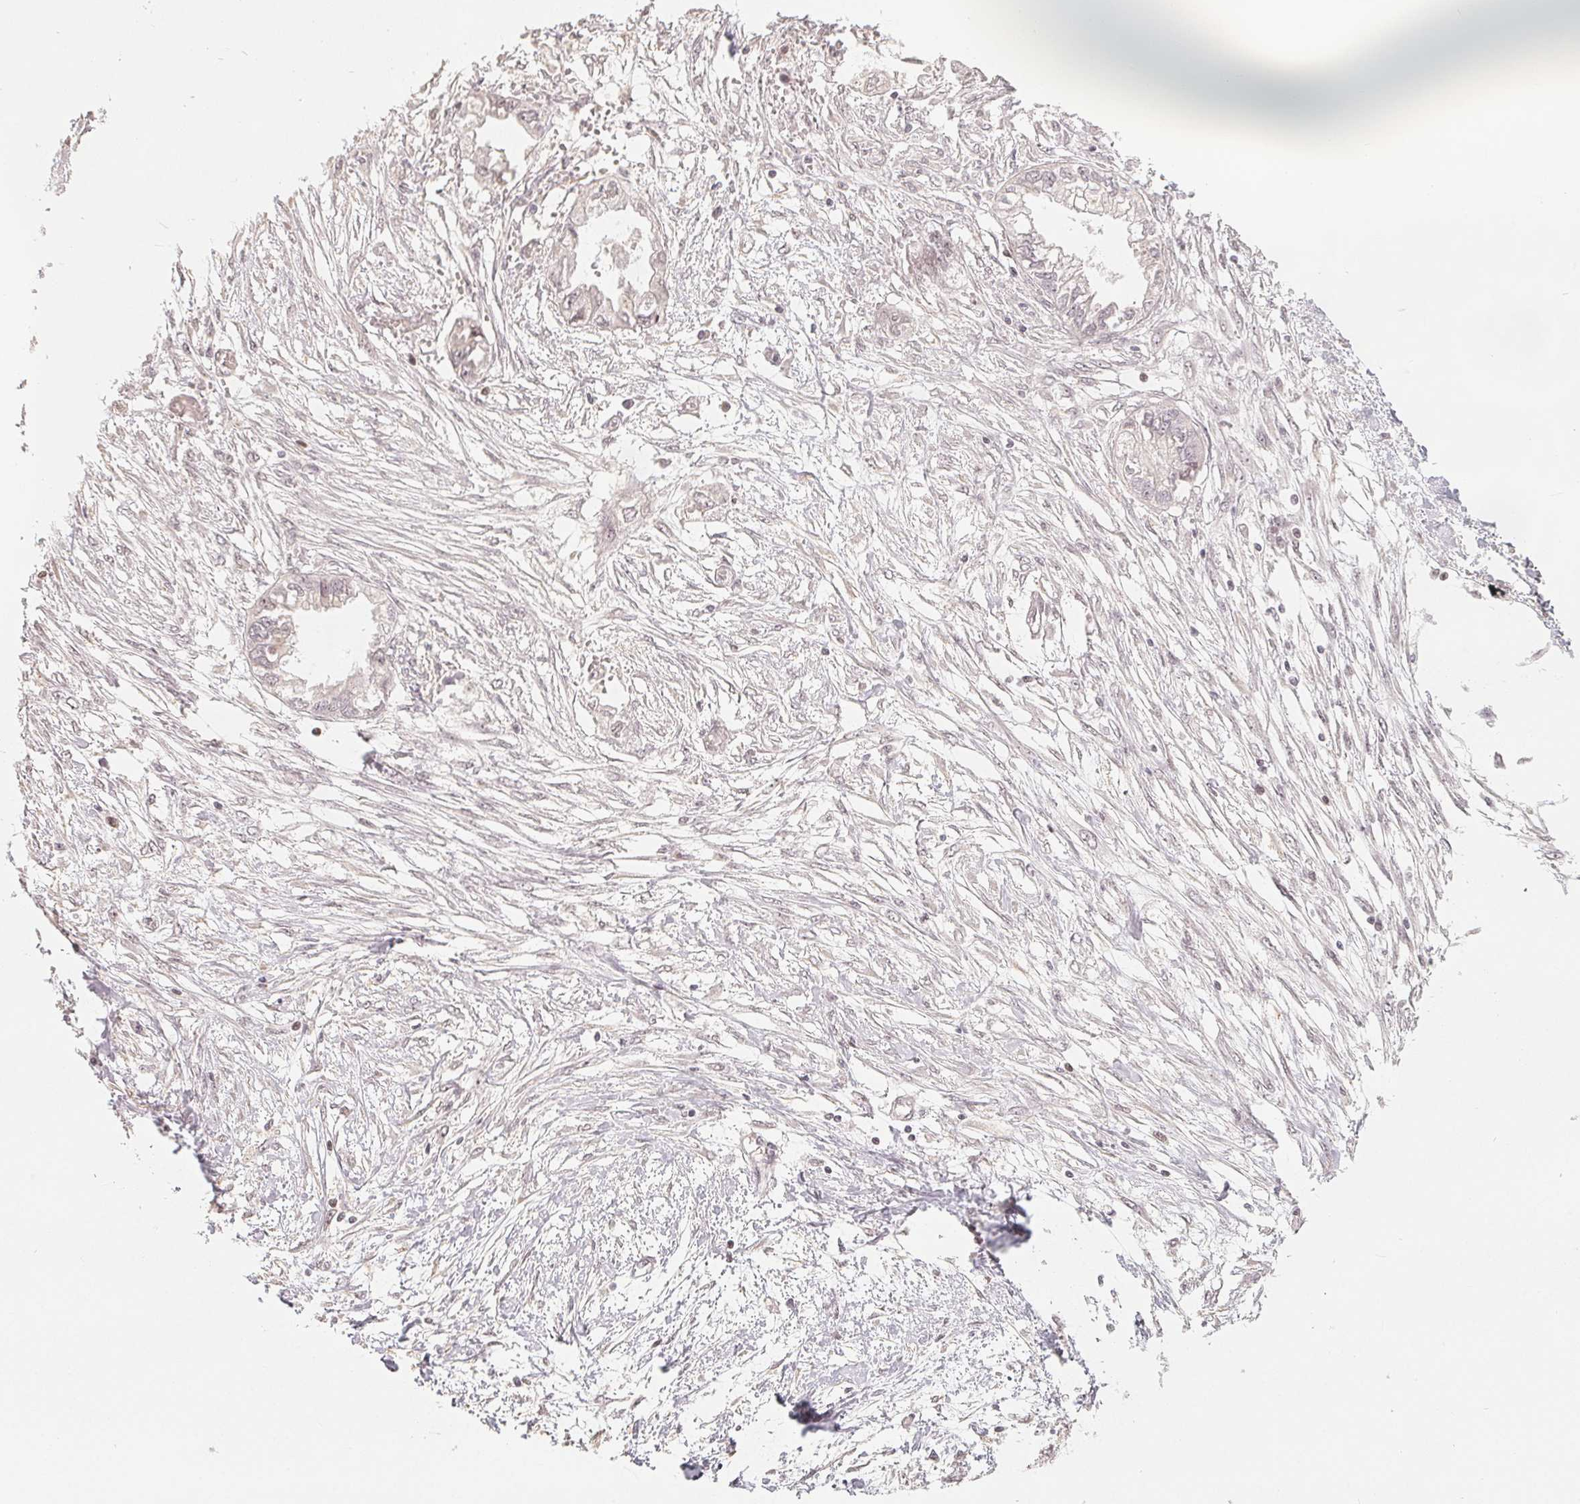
{"staining": {"intensity": "negative", "quantity": "none", "location": "none"}, "tissue": "endometrial cancer", "cell_type": "Tumor cells", "image_type": "cancer", "snomed": [{"axis": "morphology", "description": "Adenocarcinoma, NOS"}, {"axis": "morphology", "description": "Adenocarcinoma, metastatic, NOS"}, {"axis": "topography", "description": "Adipose tissue"}, {"axis": "topography", "description": "Endometrium"}], "caption": "Immunohistochemistry image of human metastatic adenocarcinoma (endometrial) stained for a protein (brown), which displays no positivity in tumor cells.", "gene": "CCDC138", "patient": {"sex": "female", "age": 67}}